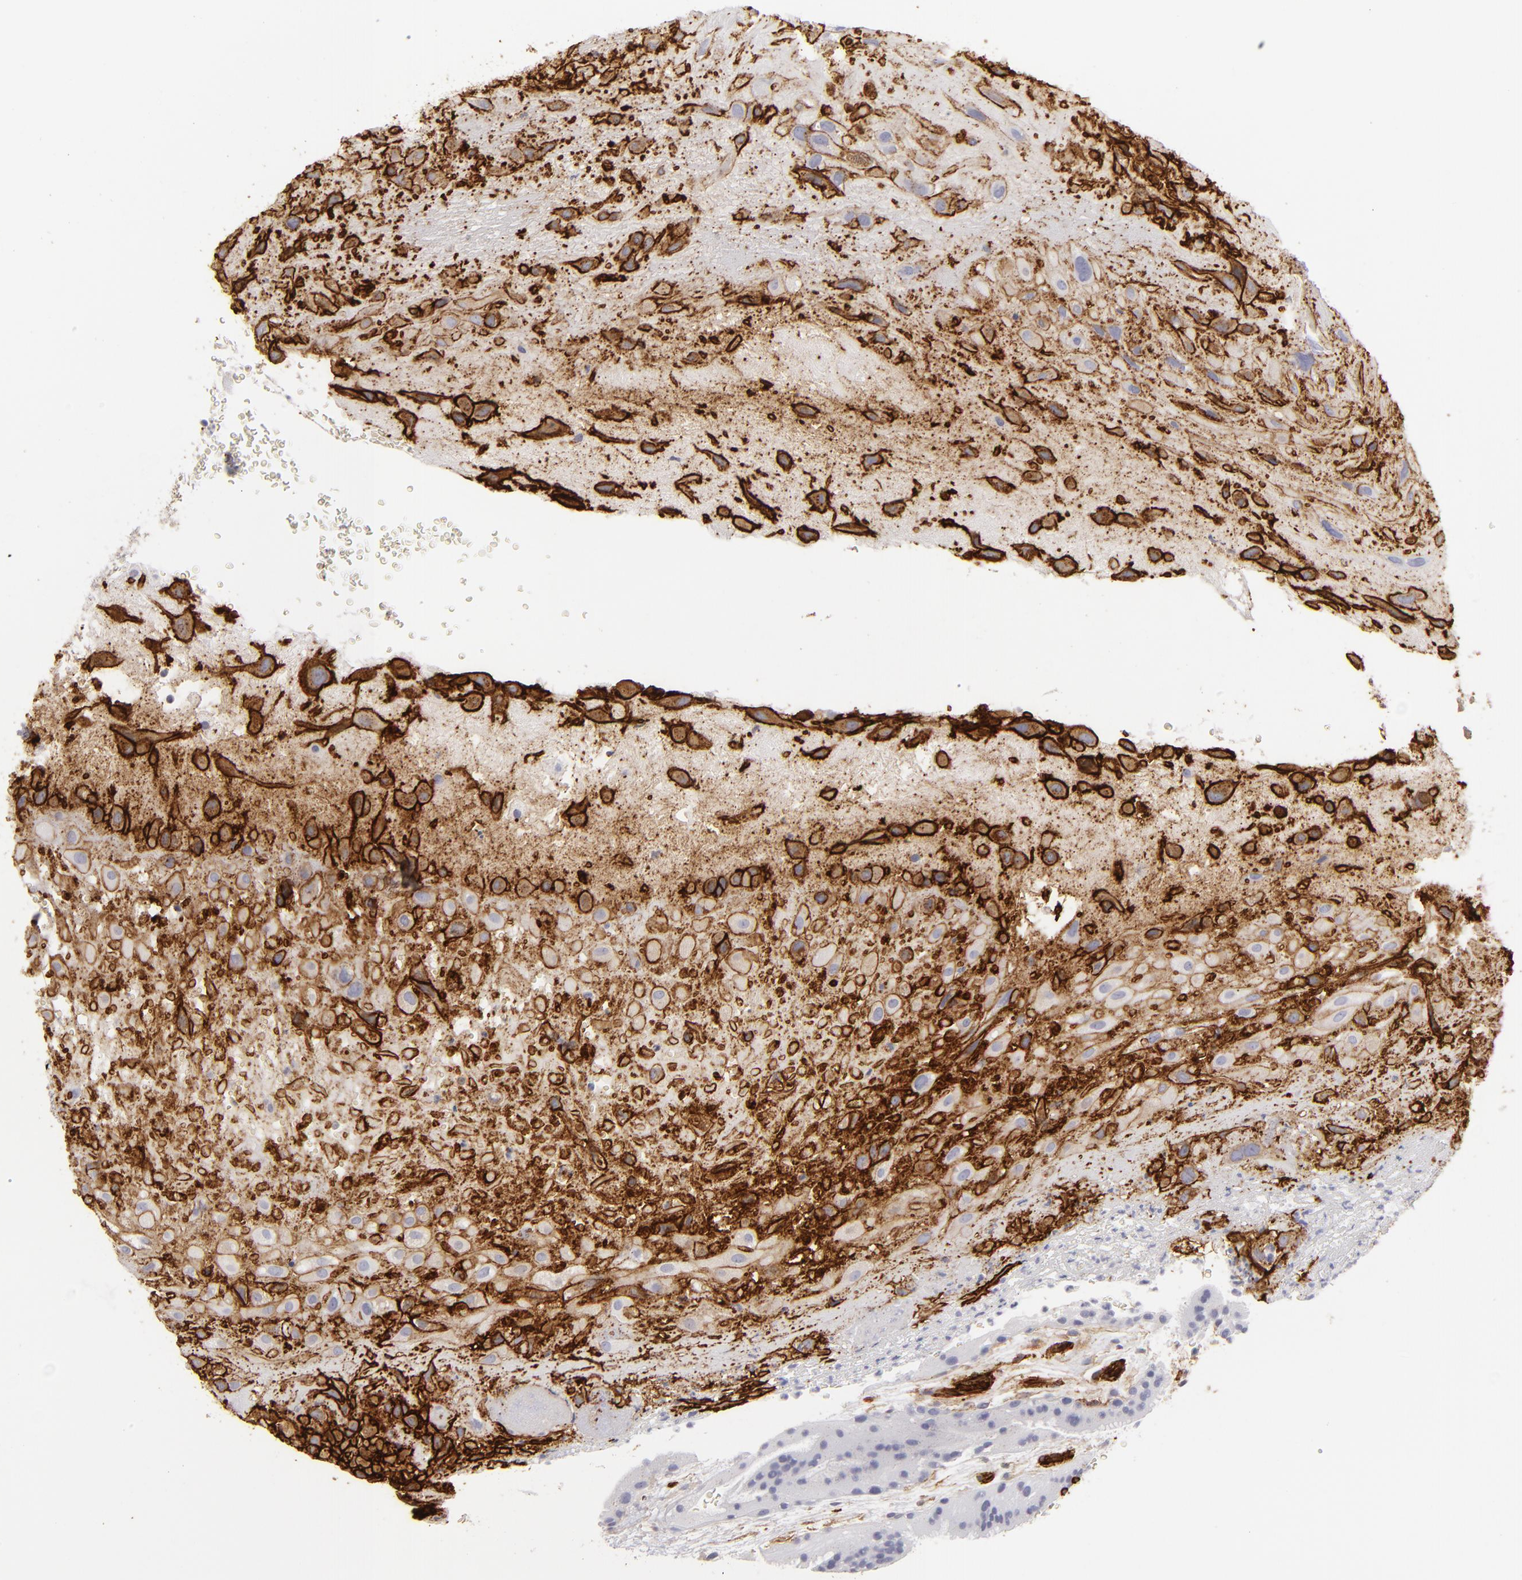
{"staining": {"intensity": "strong", "quantity": ">75%", "location": "cytoplasmic/membranous"}, "tissue": "placenta", "cell_type": "Decidual cells", "image_type": "normal", "snomed": [{"axis": "morphology", "description": "Normal tissue, NOS"}, {"axis": "topography", "description": "Placenta"}], "caption": "IHC of normal placenta displays high levels of strong cytoplasmic/membranous positivity in approximately >75% of decidual cells. The protein is stained brown, and the nuclei are stained in blue (DAB (3,3'-diaminobenzidine) IHC with brightfield microscopy, high magnification).", "gene": "MCAM", "patient": {"sex": "female", "age": 19}}